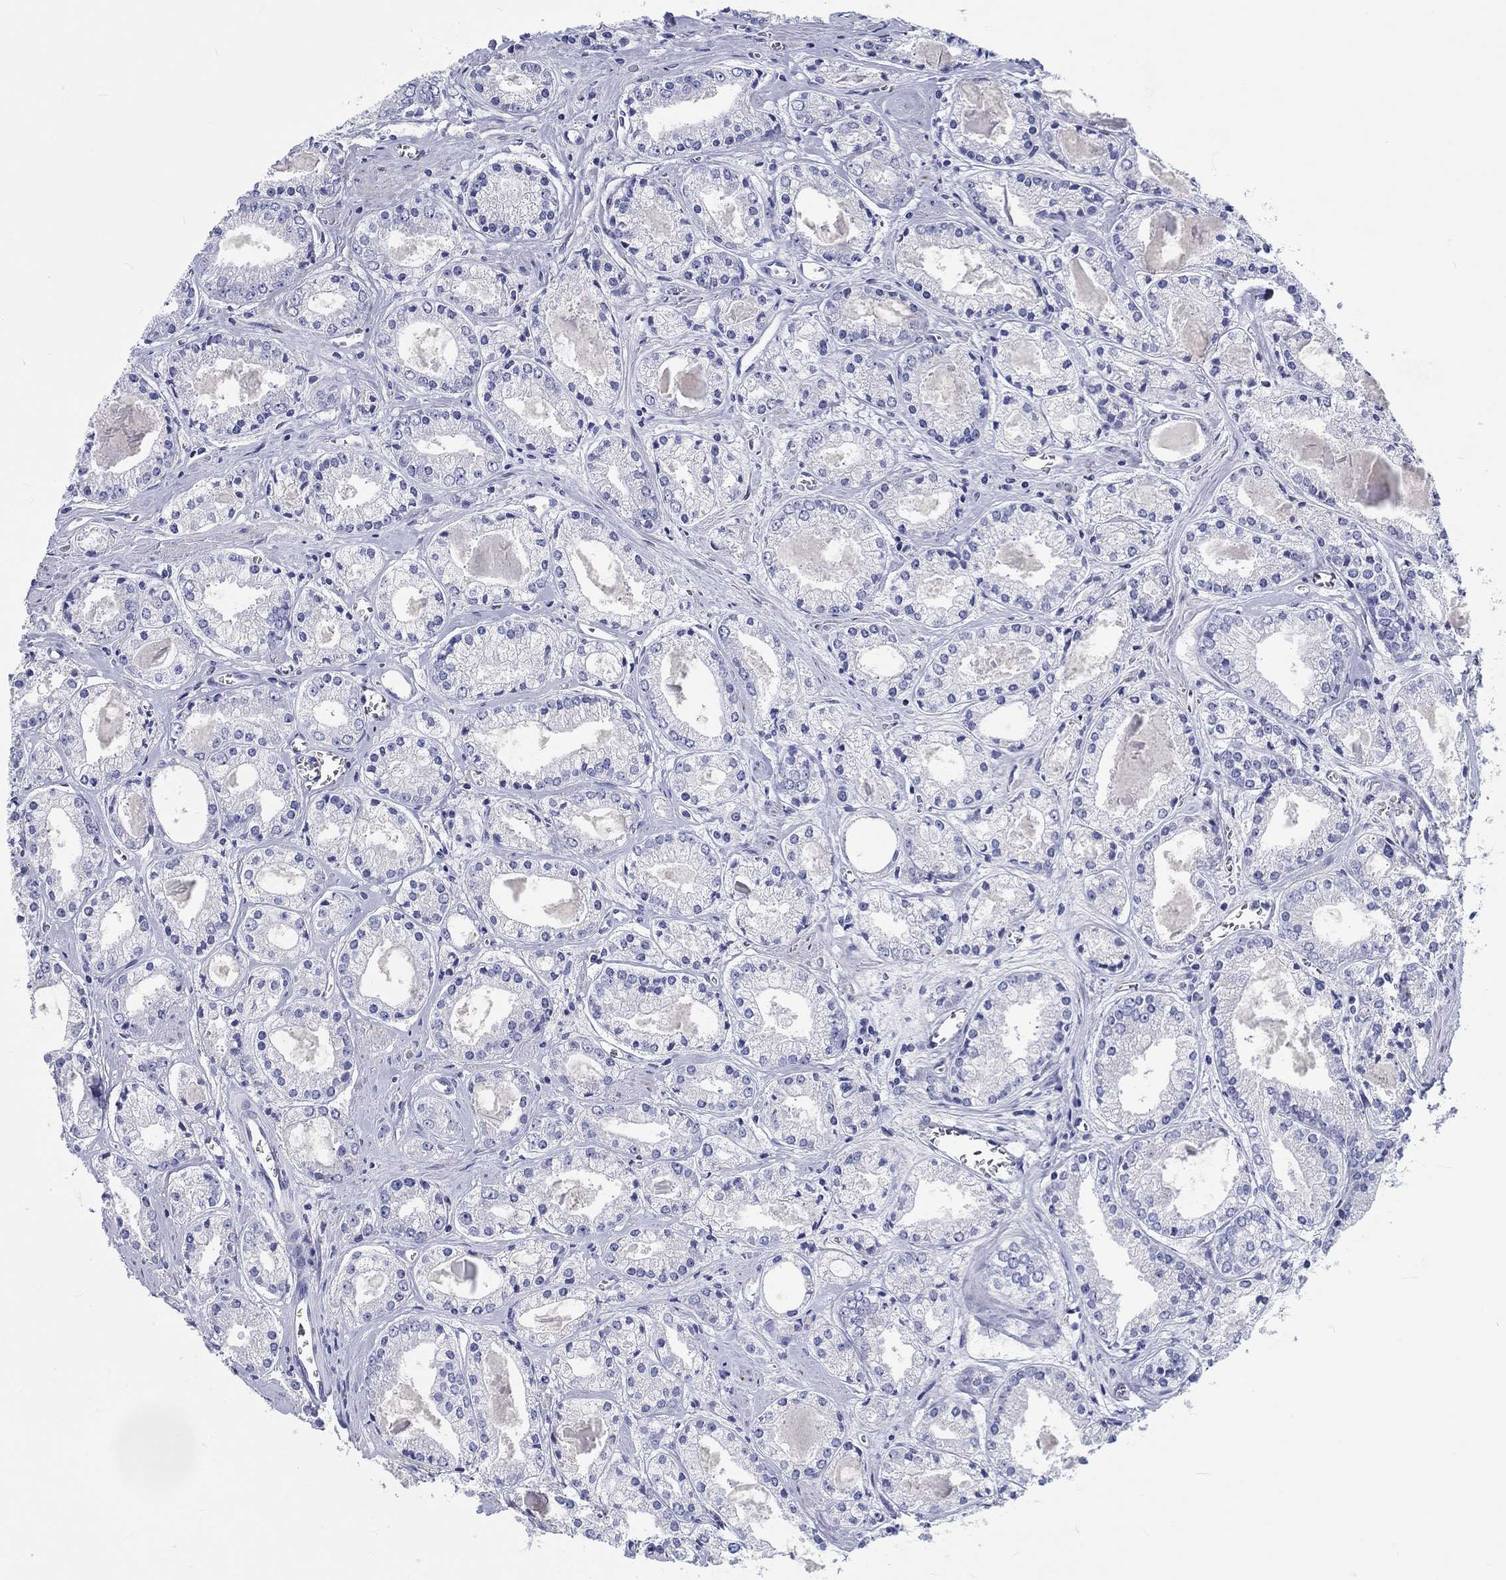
{"staining": {"intensity": "negative", "quantity": "none", "location": "none"}, "tissue": "prostate cancer", "cell_type": "Tumor cells", "image_type": "cancer", "snomed": [{"axis": "morphology", "description": "Adenocarcinoma, NOS"}, {"axis": "topography", "description": "Prostate"}], "caption": "Immunohistochemistry photomicrograph of neoplastic tissue: prostate adenocarcinoma stained with DAB (3,3'-diaminobenzidine) exhibits no significant protein expression in tumor cells.", "gene": "H1-1", "patient": {"sex": "male", "age": 72}}